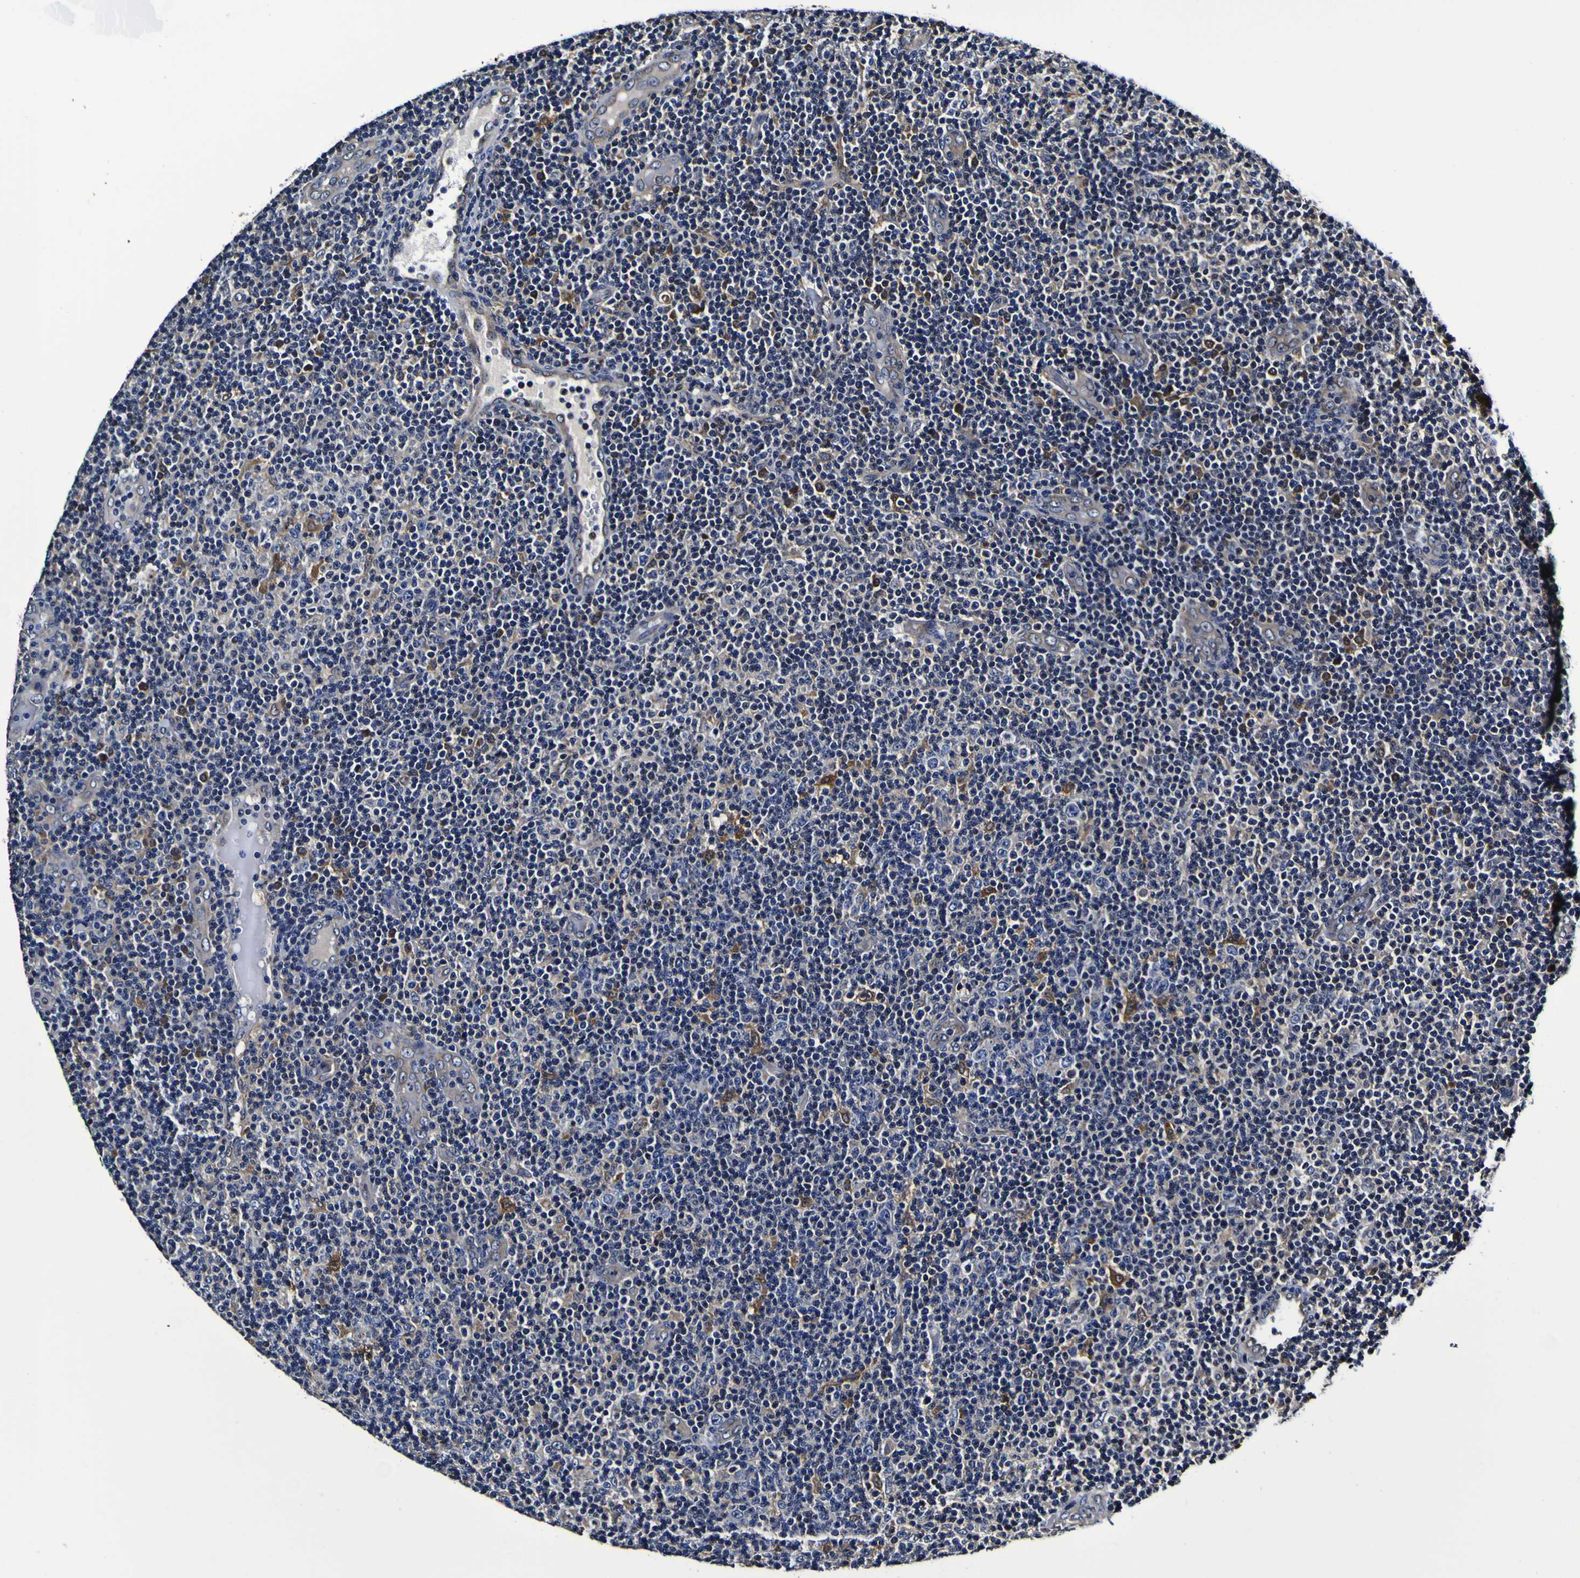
{"staining": {"intensity": "negative", "quantity": "none", "location": "none"}, "tissue": "lymphoma", "cell_type": "Tumor cells", "image_type": "cancer", "snomed": [{"axis": "morphology", "description": "Malignant lymphoma, non-Hodgkin's type, Low grade"}, {"axis": "topography", "description": "Lymph node"}], "caption": "Immunohistochemistry micrograph of human lymphoma stained for a protein (brown), which shows no expression in tumor cells.", "gene": "GPX1", "patient": {"sex": "male", "age": 83}}